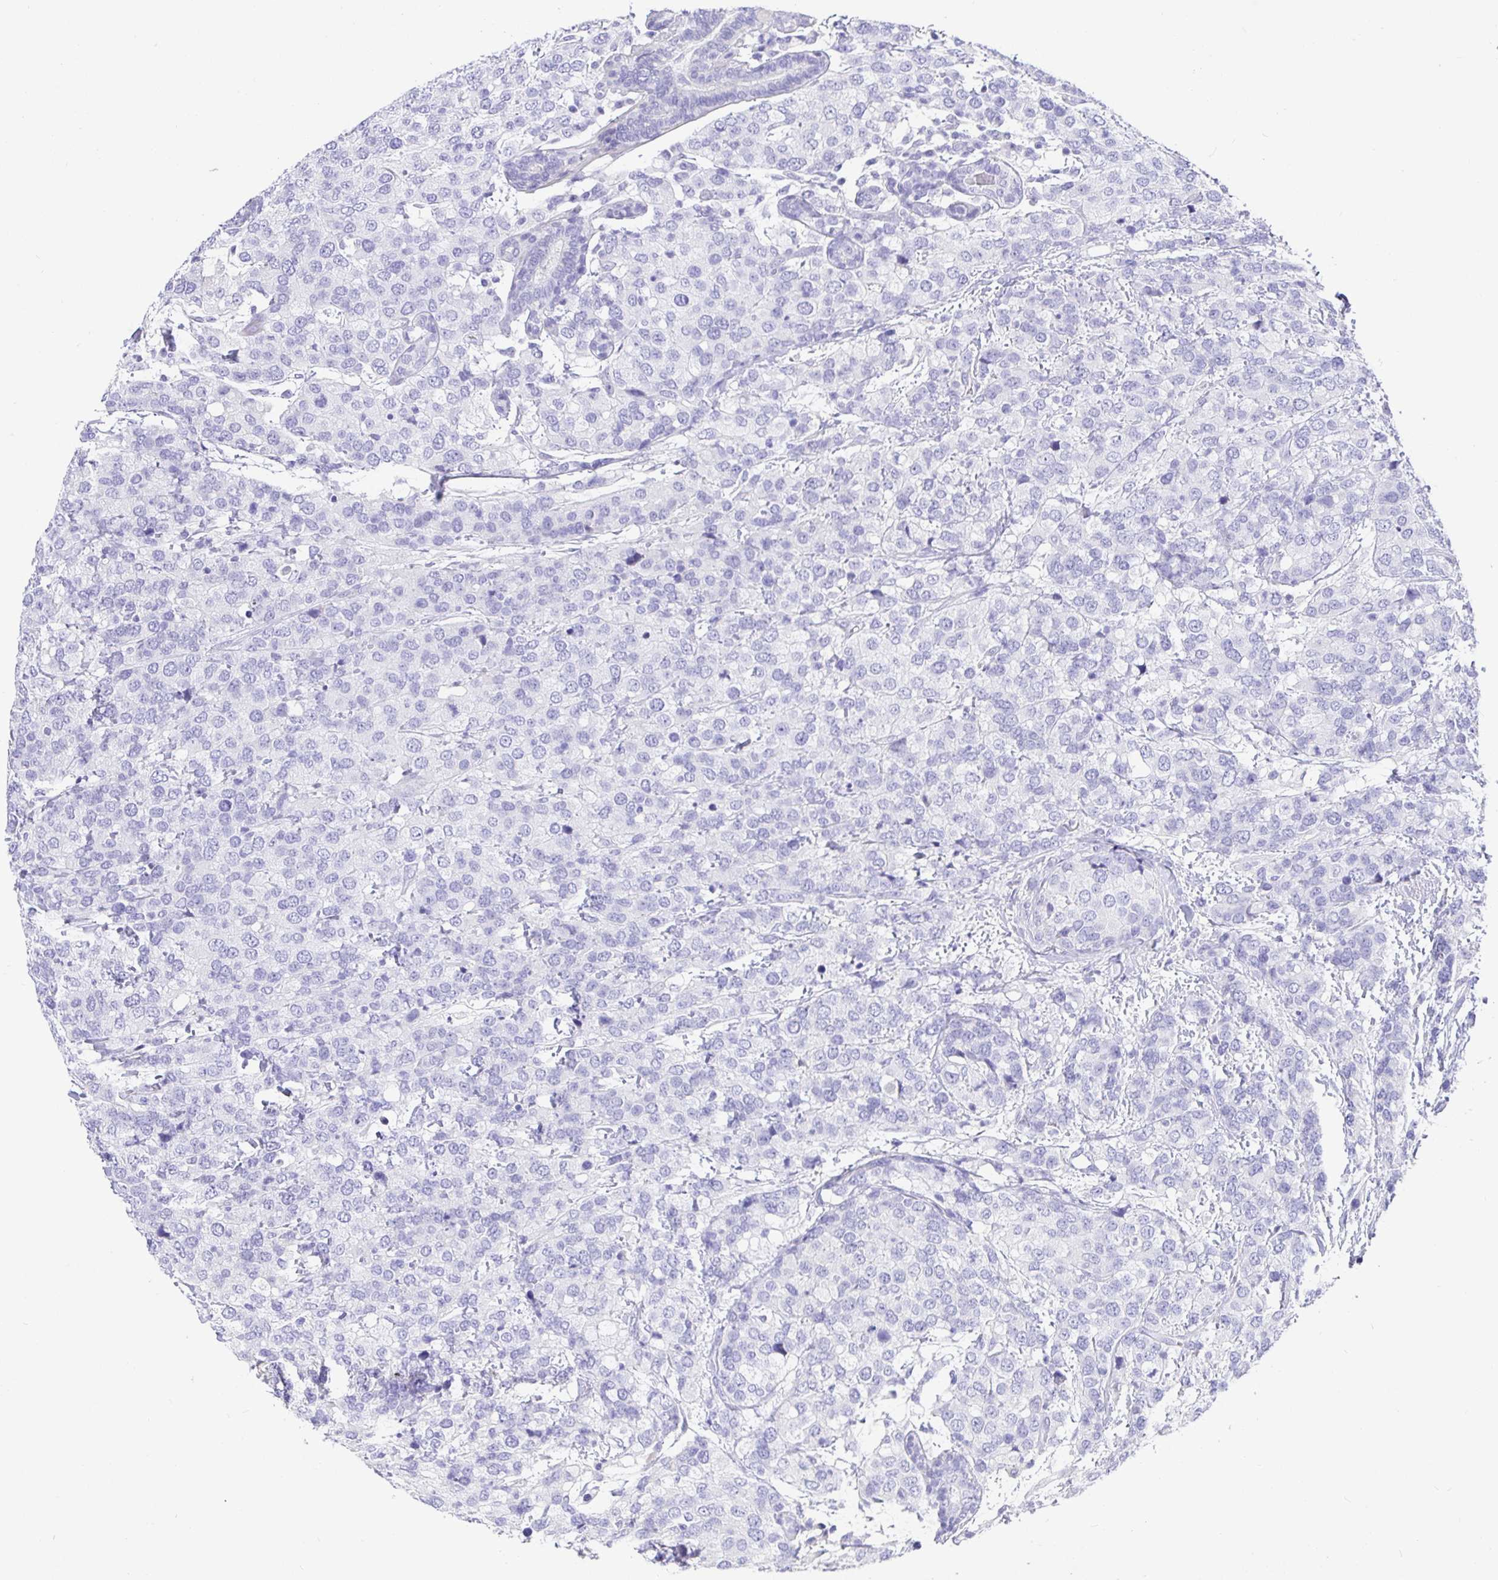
{"staining": {"intensity": "negative", "quantity": "none", "location": "none"}, "tissue": "breast cancer", "cell_type": "Tumor cells", "image_type": "cancer", "snomed": [{"axis": "morphology", "description": "Lobular carcinoma"}, {"axis": "topography", "description": "Breast"}], "caption": "Immunohistochemical staining of human breast cancer exhibits no significant positivity in tumor cells.", "gene": "TPTE", "patient": {"sex": "female", "age": 59}}